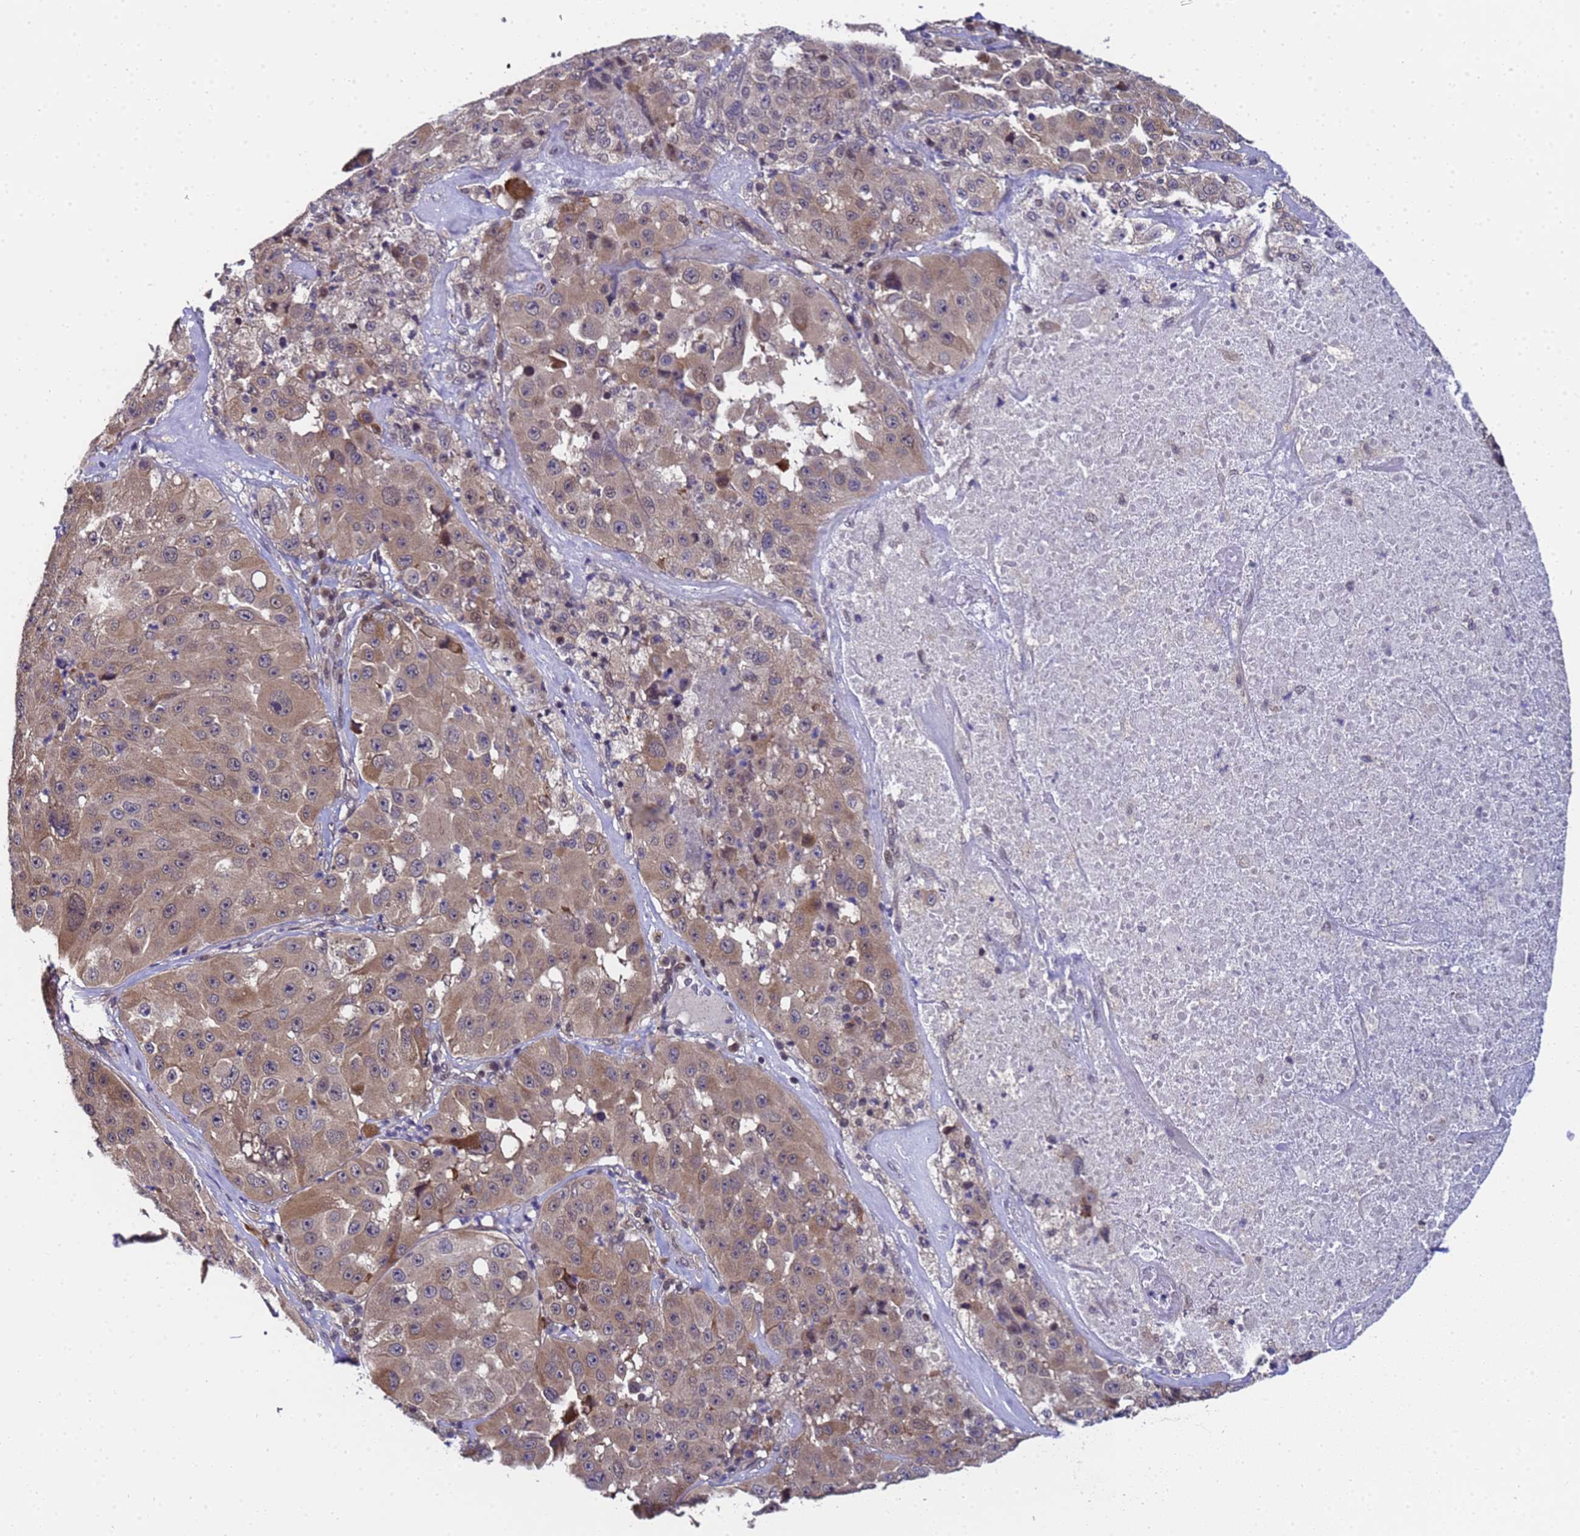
{"staining": {"intensity": "weak", "quantity": ">75%", "location": "cytoplasmic/membranous"}, "tissue": "melanoma", "cell_type": "Tumor cells", "image_type": "cancer", "snomed": [{"axis": "morphology", "description": "Malignant melanoma, Metastatic site"}, {"axis": "topography", "description": "Lymph node"}], "caption": "Weak cytoplasmic/membranous staining is identified in about >75% of tumor cells in malignant melanoma (metastatic site).", "gene": "ANAPC13", "patient": {"sex": "male", "age": 62}}